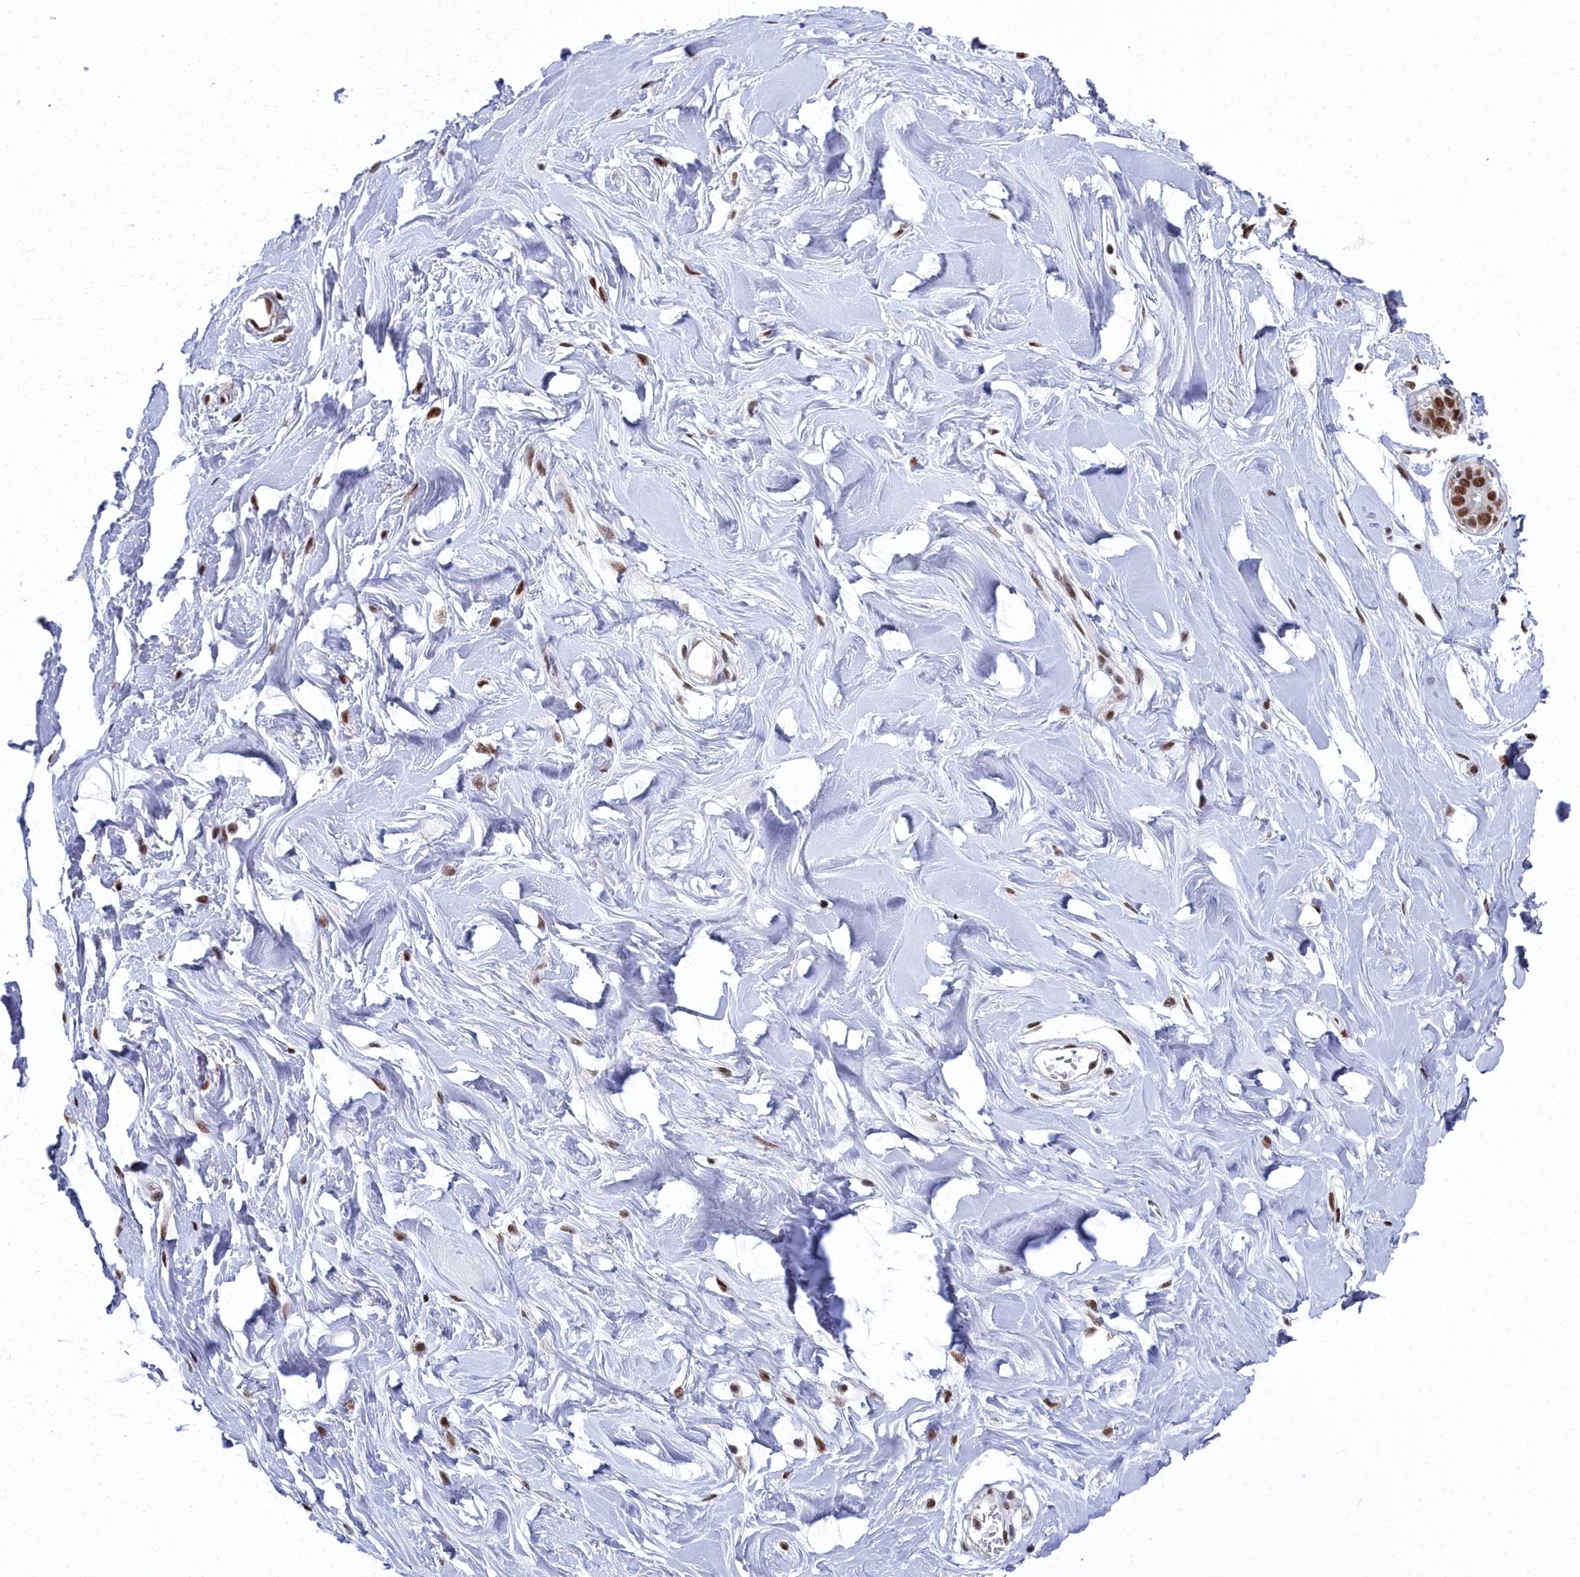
{"staining": {"intensity": "strong", "quantity": ">75%", "location": "nuclear"}, "tissue": "adipose tissue", "cell_type": "Adipocytes", "image_type": "normal", "snomed": [{"axis": "morphology", "description": "Normal tissue, NOS"}, {"axis": "topography", "description": "Breast"}], "caption": "An image of adipose tissue stained for a protein displays strong nuclear brown staining in adipocytes. Ihc stains the protein in brown and the nuclei are stained blue.", "gene": "SF3B3", "patient": {"sex": "female", "age": 26}}